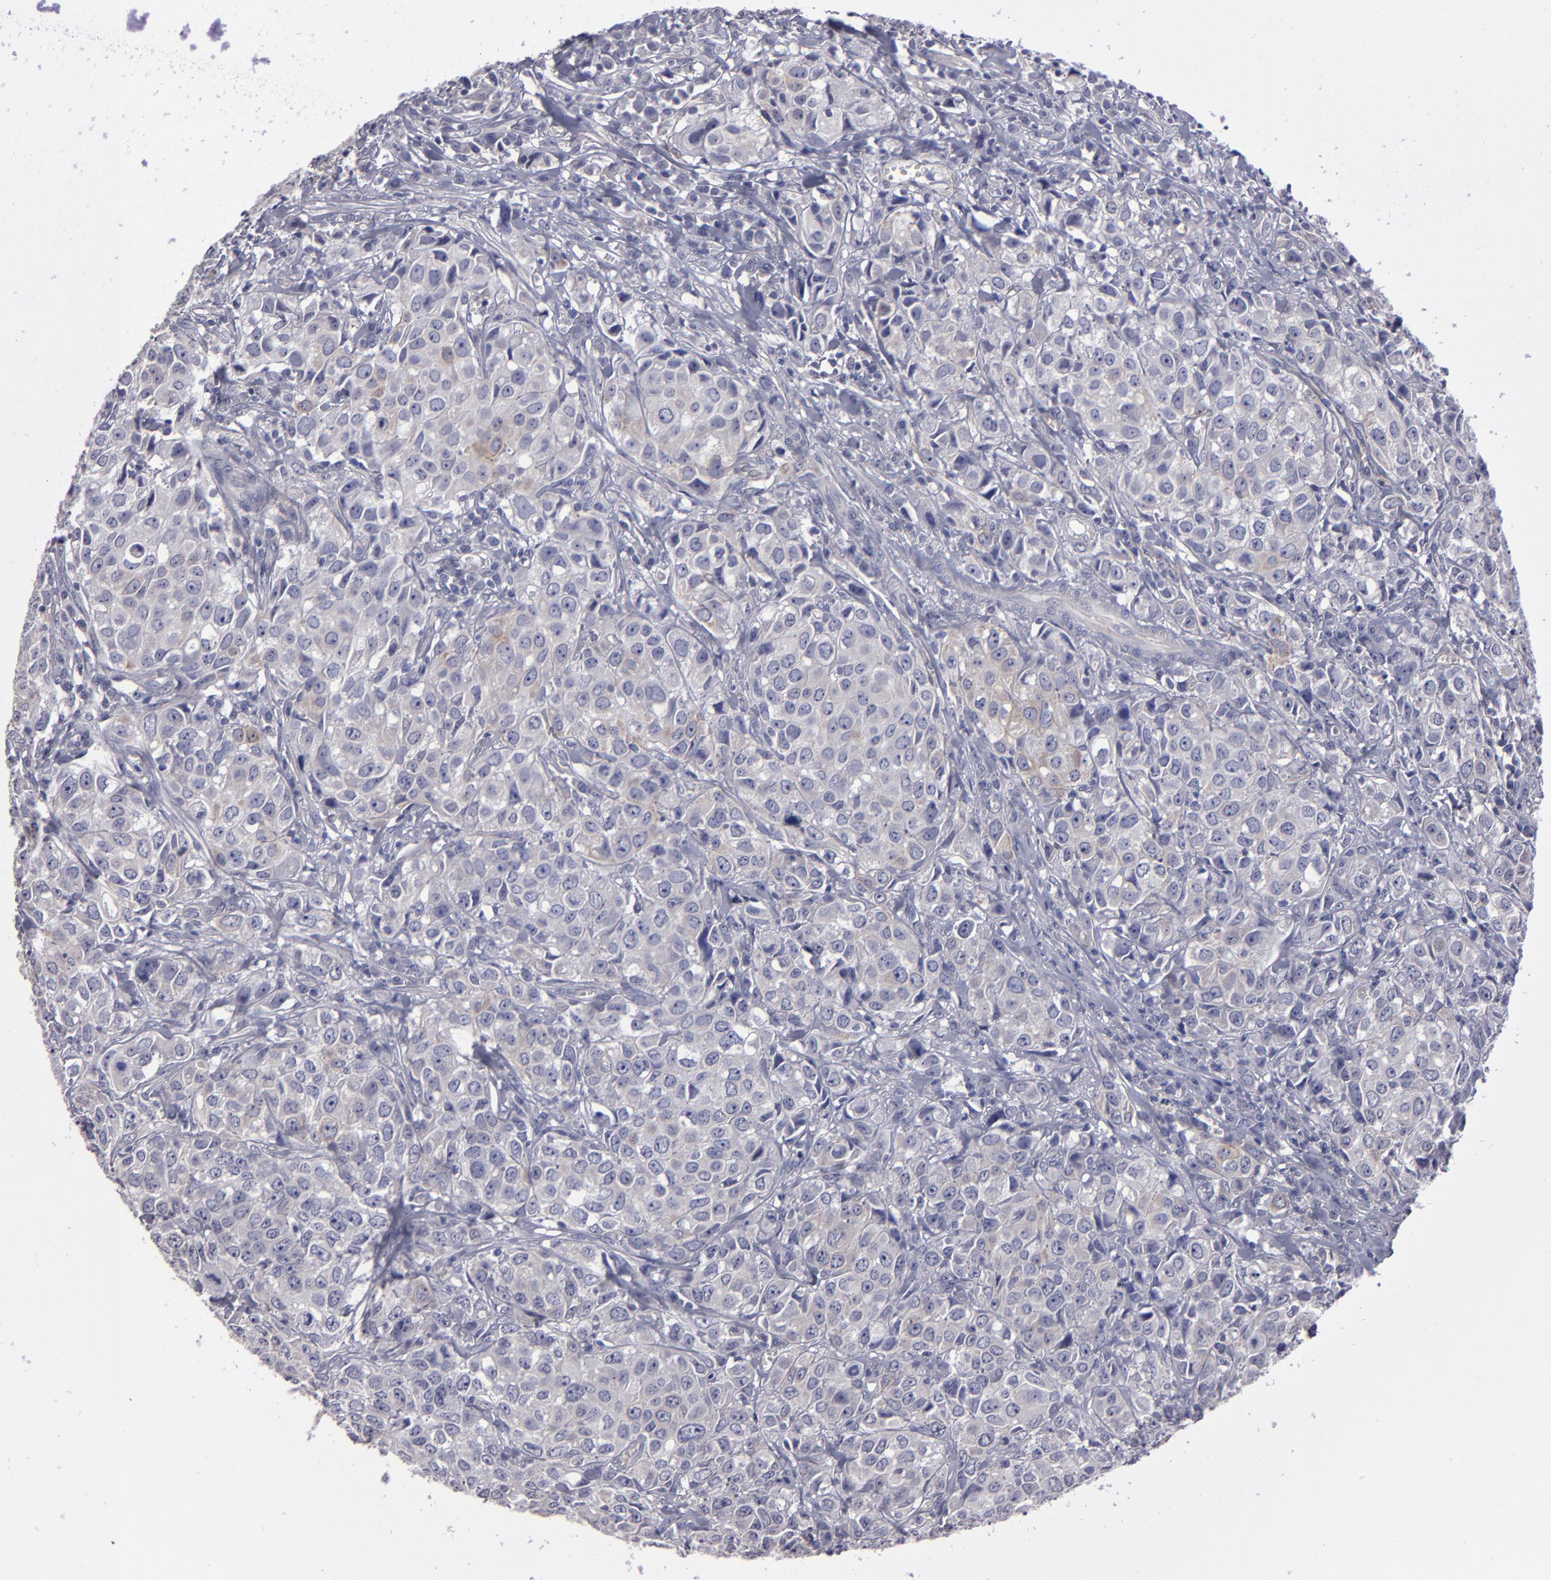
{"staining": {"intensity": "weak", "quantity": "<25%", "location": "cytoplasmic/membranous"}, "tissue": "urothelial cancer", "cell_type": "Tumor cells", "image_type": "cancer", "snomed": [{"axis": "morphology", "description": "Urothelial carcinoma, High grade"}, {"axis": "topography", "description": "Urinary bladder"}], "caption": "Immunohistochemistry micrograph of urothelial carcinoma (high-grade) stained for a protein (brown), which shows no staining in tumor cells.", "gene": "ZNF175", "patient": {"sex": "female", "age": 75}}